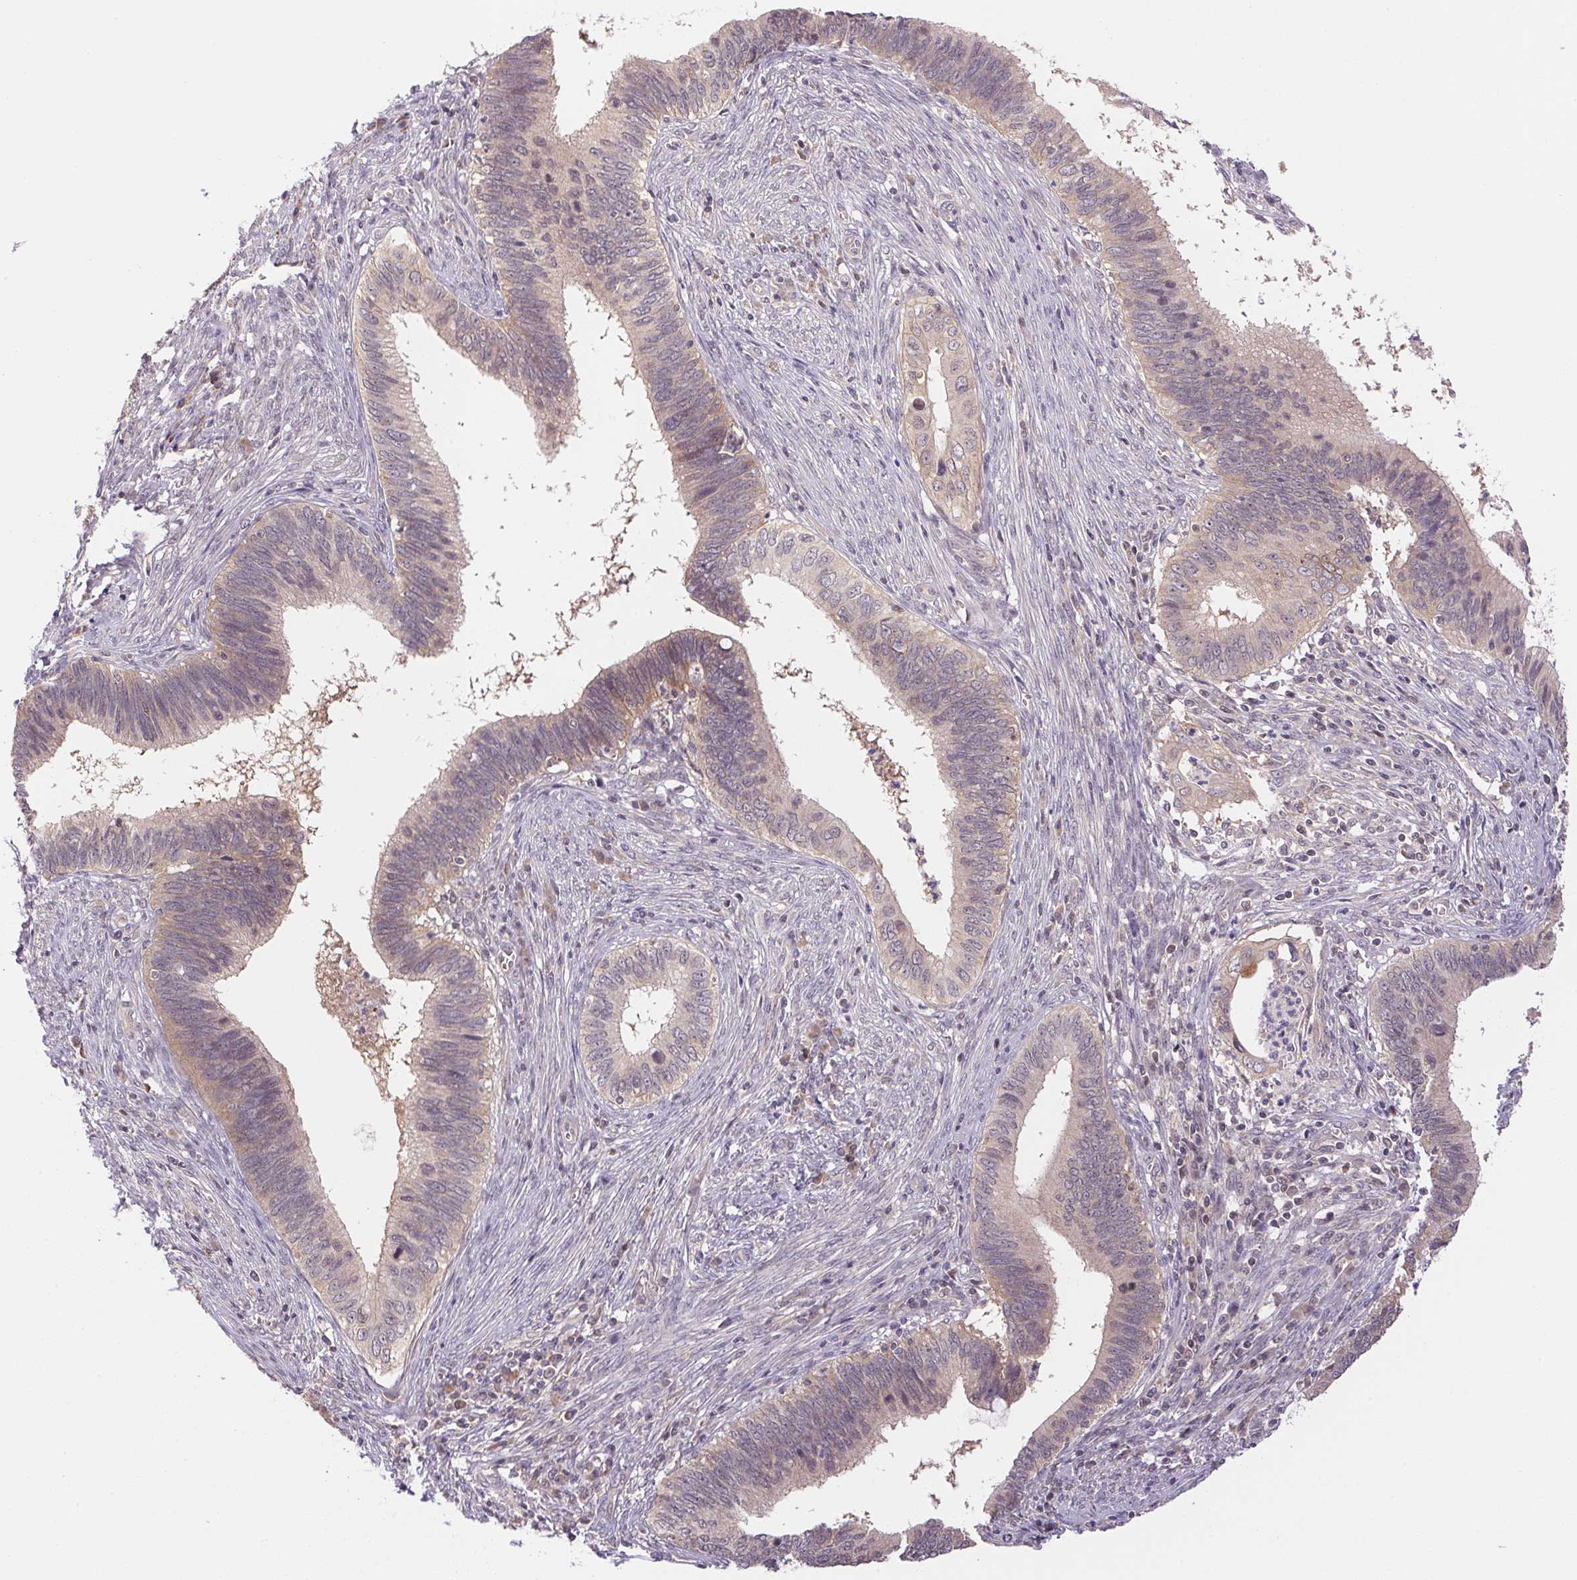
{"staining": {"intensity": "weak", "quantity": "25%-75%", "location": "cytoplasmic/membranous"}, "tissue": "cervical cancer", "cell_type": "Tumor cells", "image_type": "cancer", "snomed": [{"axis": "morphology", "description": "Adenocarcinoma, NOS"}, {"axis": "topography", "description": "Cervix"}], "caption": "Cervical adenocarcinoma tissue reveals weak cytoplasmic/membranous staining in approximately 25%-75% of tumor cells", "gene": "BNIP5", "patient": {"sex": "female", "age": 42}}